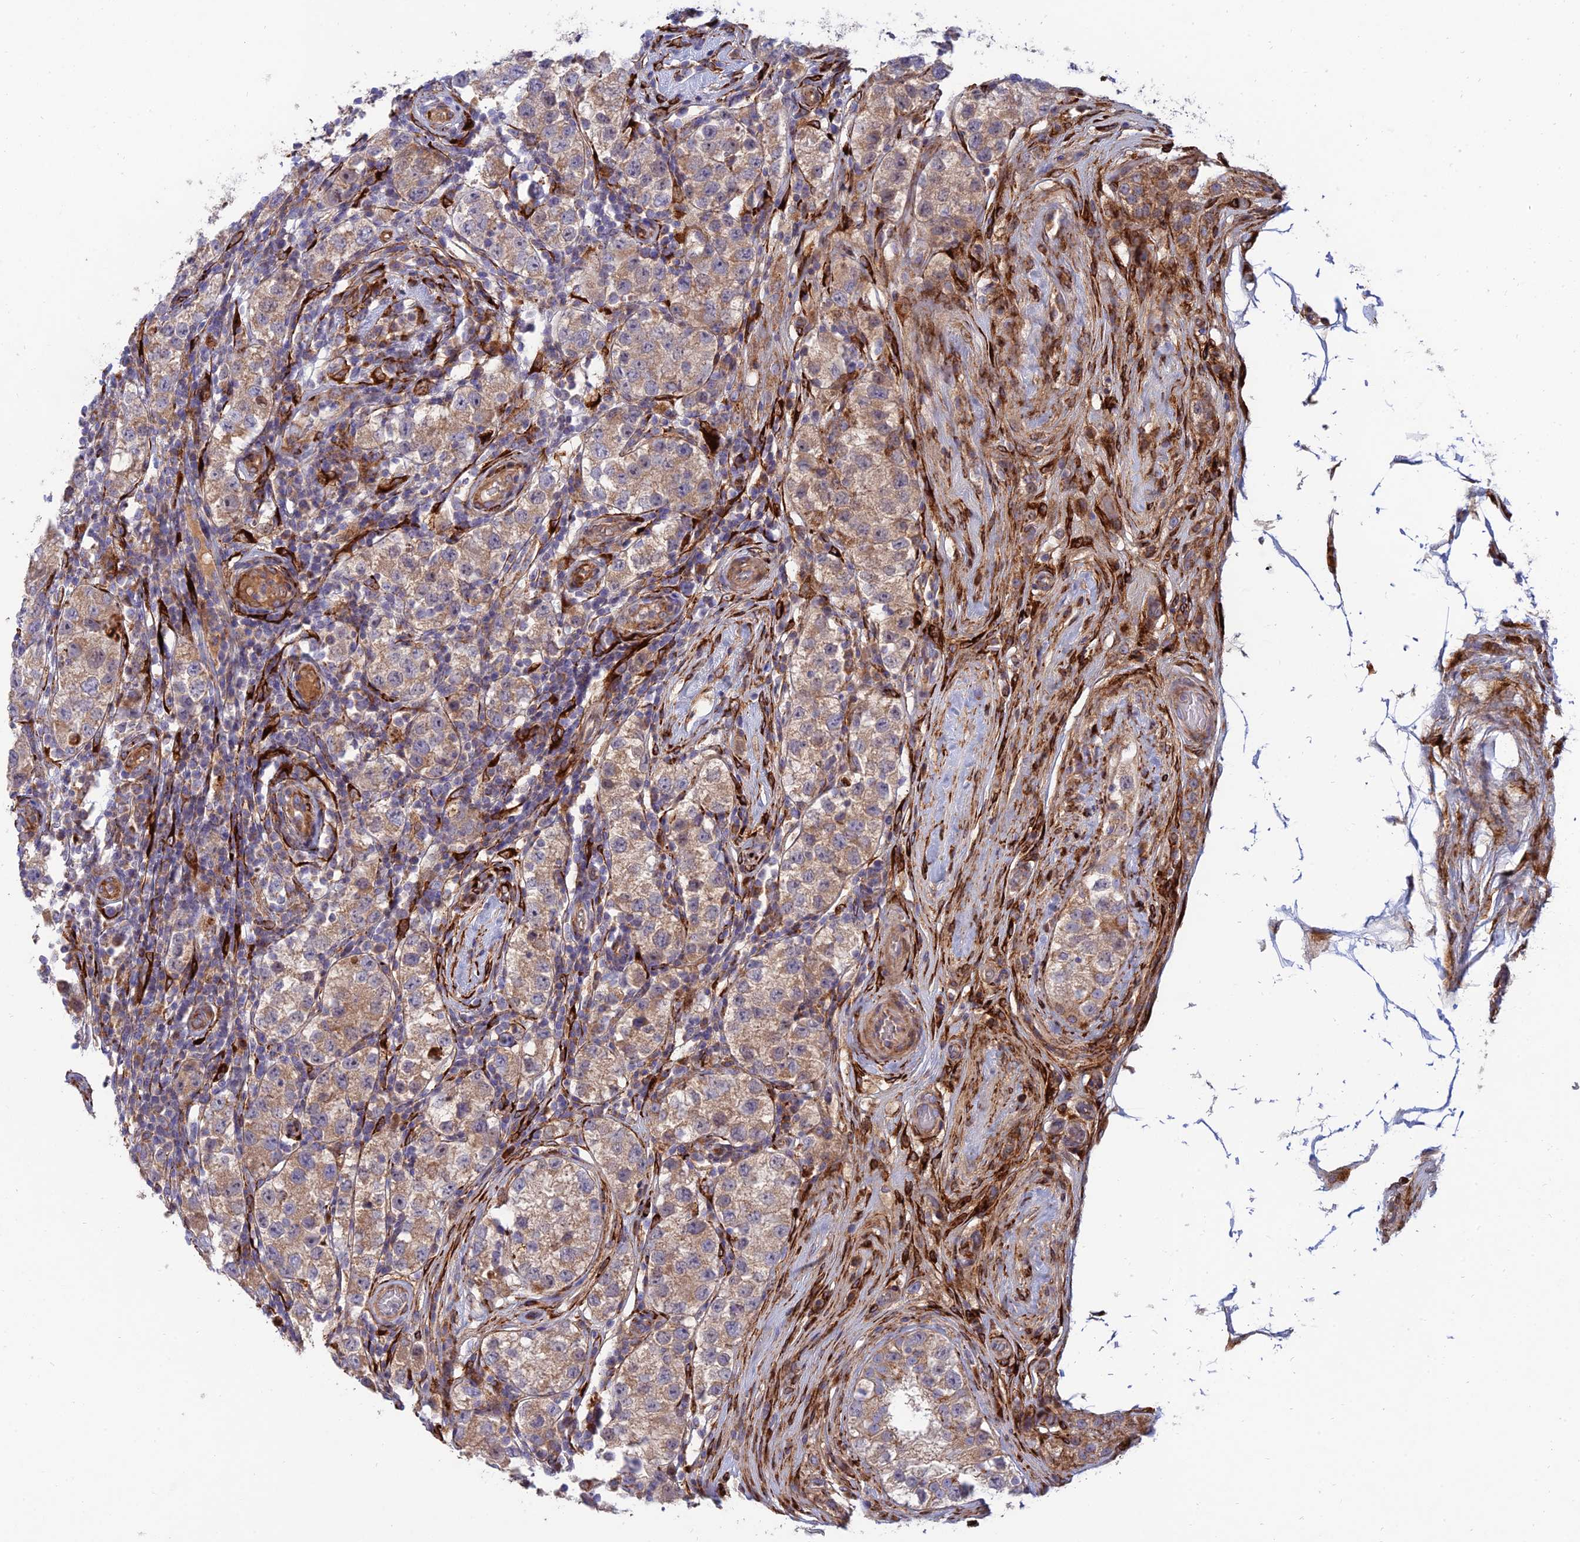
{"staining": {"intensity": "weak", "quantity": ">75%", "location": "cytoplasmic/membranous"}, "tissue": "testis cancer", "cell_type": "Tumor cells", "image_type": "cancer", "snomed": [{"axis": "morphology", "description": "Seminoma, NOS"}, {"axis": "topography", "description": "Testis"}], "caption": "About >75% of tumor cells in testis seminoma display weak cytoplasmic/membranous protein expression as visualized by brown immunohistochemical staining.", "gene": "RCN3", "patient": {"sex": "male", "age": 34}}